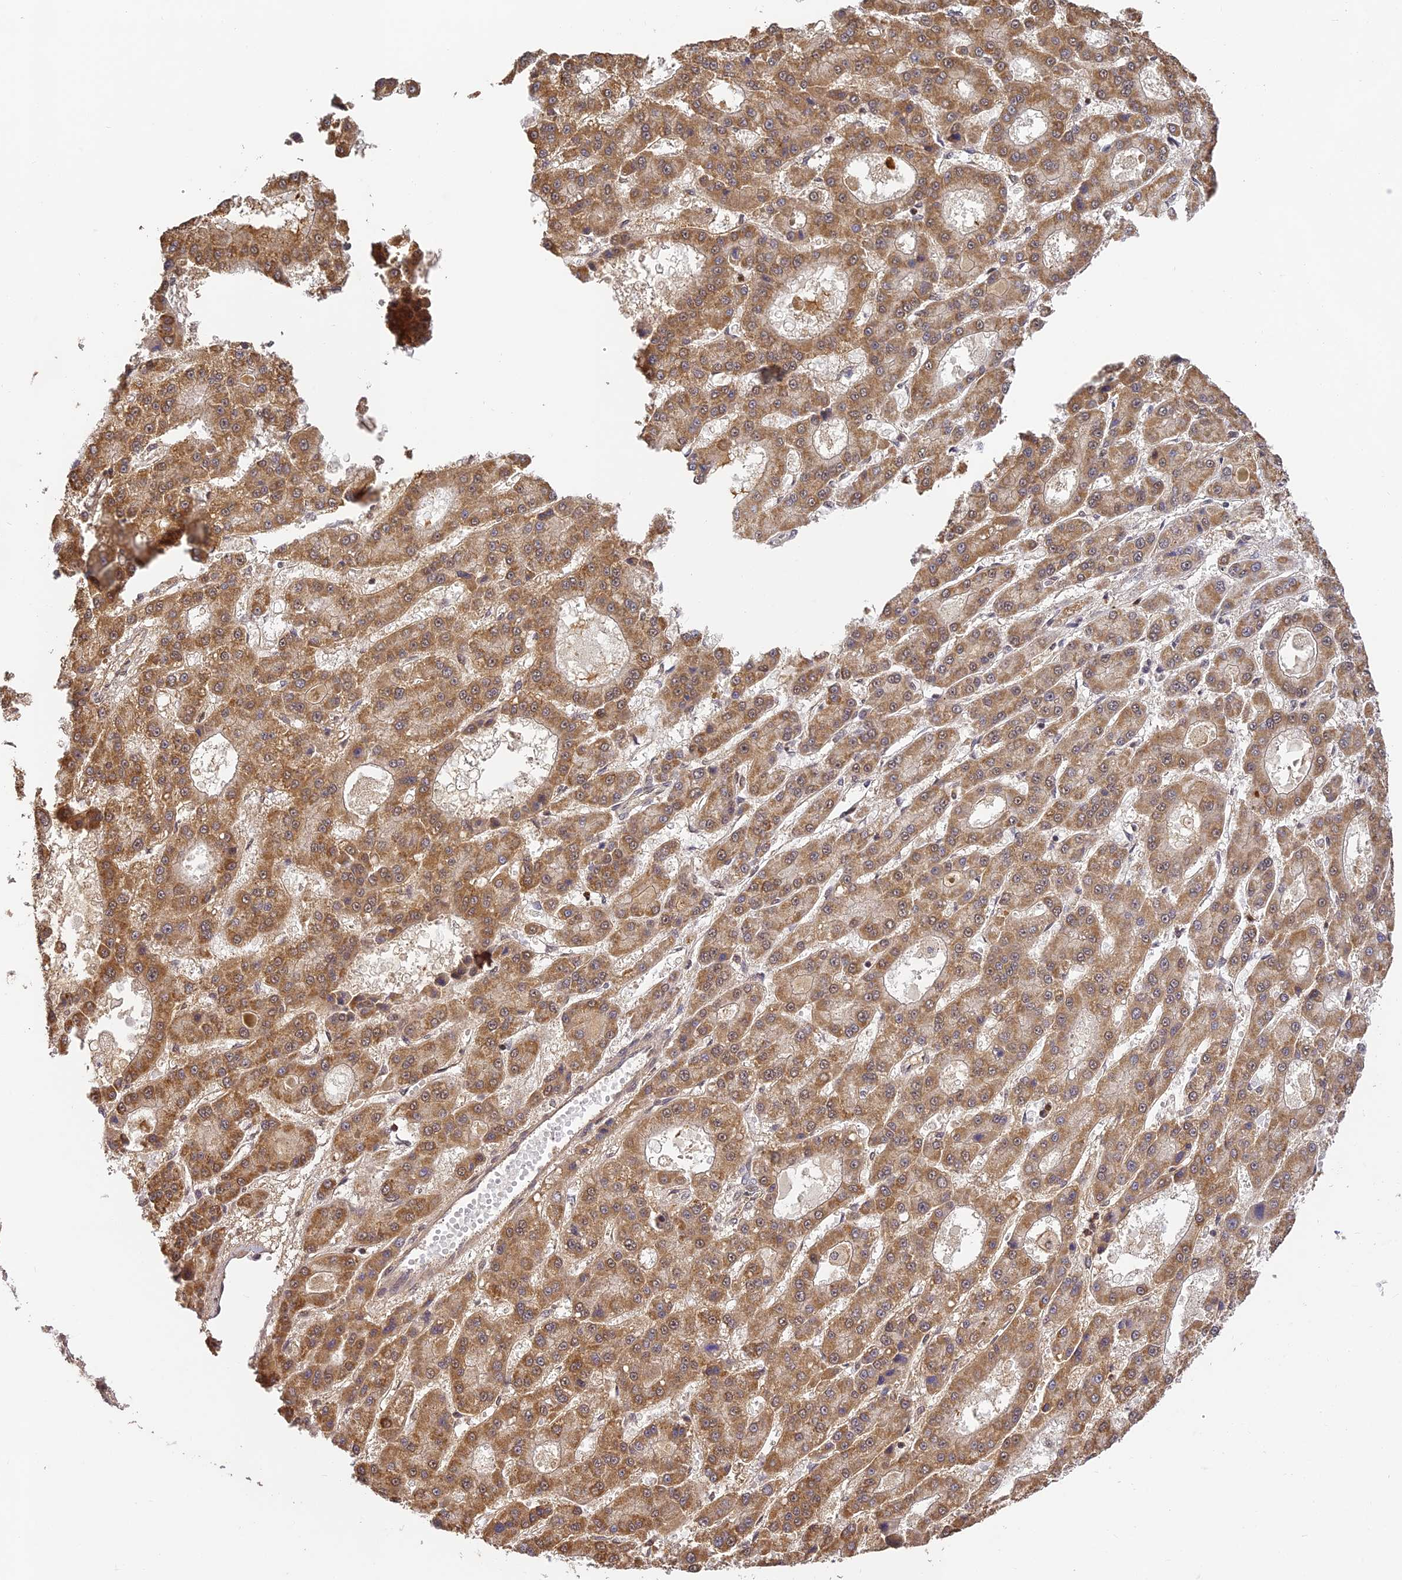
{"staining": {"intensity": "moderate", "quantity": ">75%", "location": "cytoplasmic/membranous"}, "tissue": "liver cancer", "cell_type": "Tumor cells", "image_type": "cancer", "snomed": [{"axis": "morphology", "description": "Carcinoma, Hepatocellular, NOS"}, {"axis": "topography", "description": "Liver"}], "caption": "IHC histopathology image of neoplastic tissue: liver hepatocellular carcinoma stained using immunohistochemistry reveals medium levels of moderate protein expression localized specifically in the cytoplasmic/membranous of tumor cells, appearing as a cytoplasmic/membranous brown color.", "gene": "ZNF443", "patient": {"sex": "male", "age": 70}}